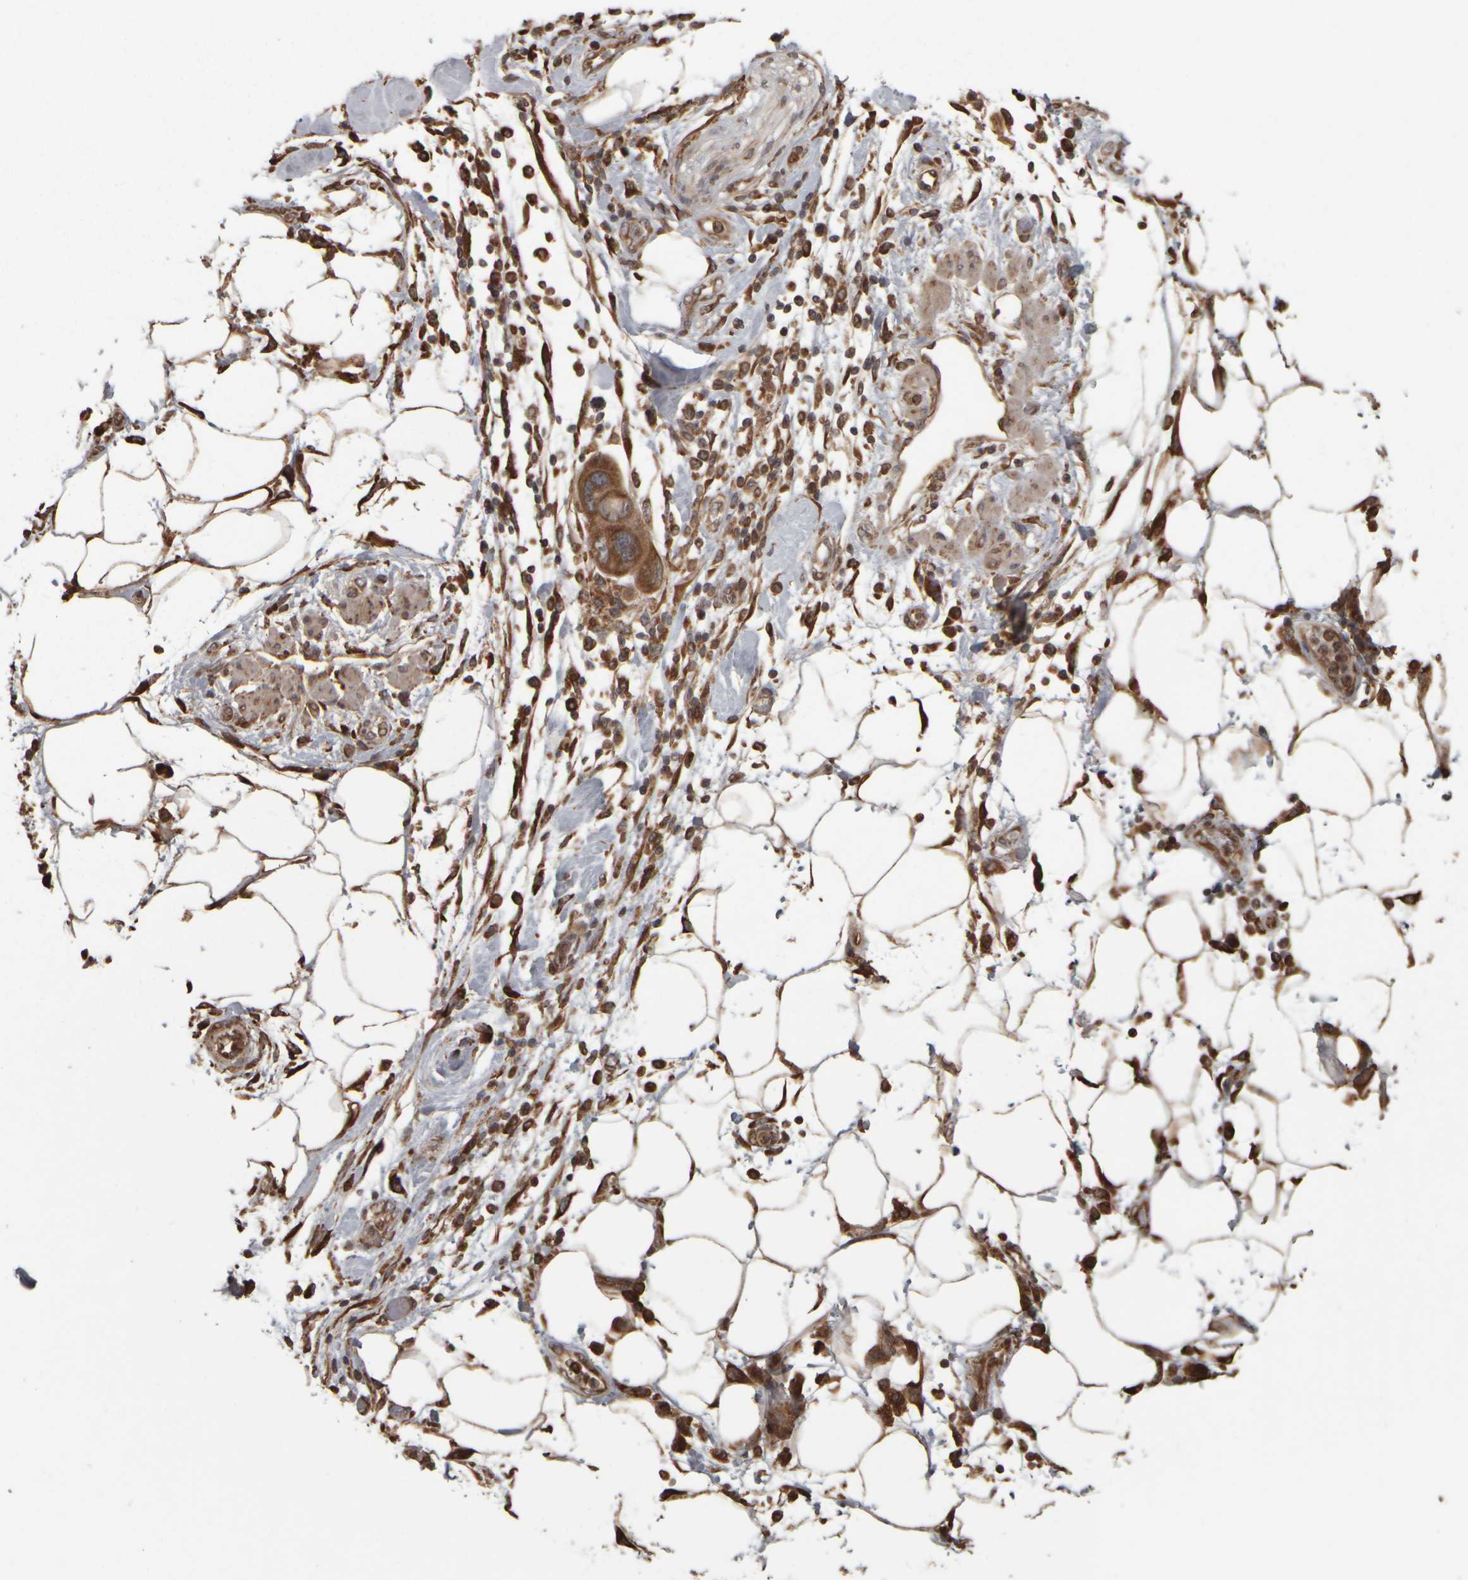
{"staining": {"intensity": "moderate", "quantity": ">75%", "location": "cytoplasmic/membranous"}, "tissue": "pancreatic cancer", "cell_type": "Tumor cells", "image_type": "cancer", "snomed": [{"axis": "morphology", "description": "Normal tissue, NOS"}, {"axis": "morphology", "description": "Adenocarcinoma, NOS"}, {"axis": "topography", "description": "Pancreas"}], "caption": "IHC staining of pancreatic adenocarcinoma, which shows medium levels of moderate cytoplasmic/membranous positivity in approximately >75% of tumor cells indicating moderate cytoplasmic/membranous protein staining. The staining was performed using DAB (3,3'-diaminobenzidine) (brown) for protein detection and nuclei were counterstained in hematoxylin (blue).", "gene": "AGBL3", "patient": {"sex": "female", "age": 71}}